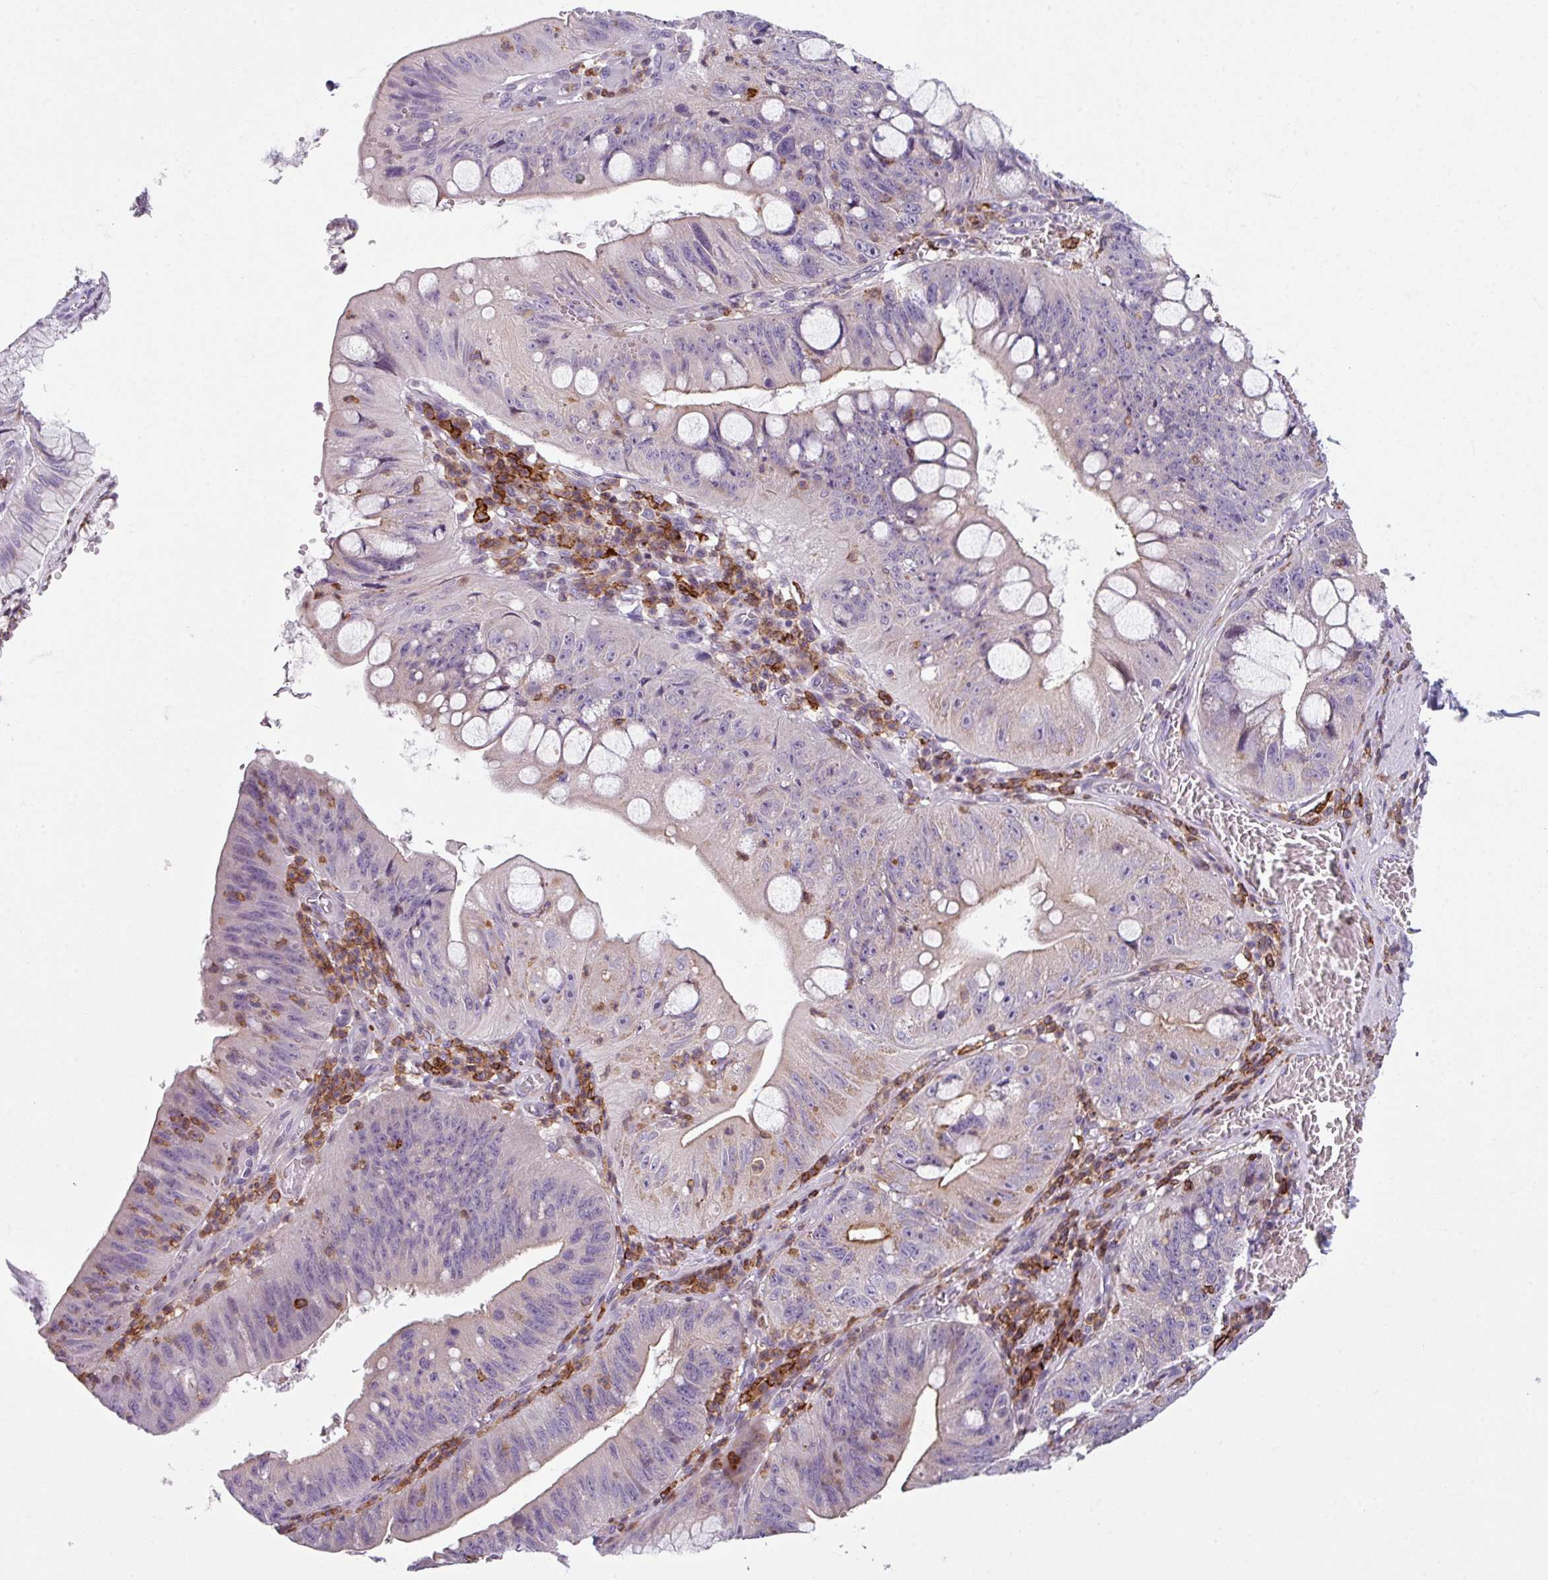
{"staining": {"intensity": "negative", "quantity": "none", "location": "none"}, "tissue": "stomach cancer", "cell_type": "Tumor cells", "image_type": "cancer", "snomed": [{"axis": "morphology", "description": "Adenocarcinoma, NOS"}, {"axis": "topography", "description": "Stomach"}], "caption": "DAB immunohistochemical staining of human stomach cancer (adenocarcinoma) demonstrates no significant expression in tumor cells.", "gene": "NEDD9", "patient": {"sex": "male", "age": 59}}